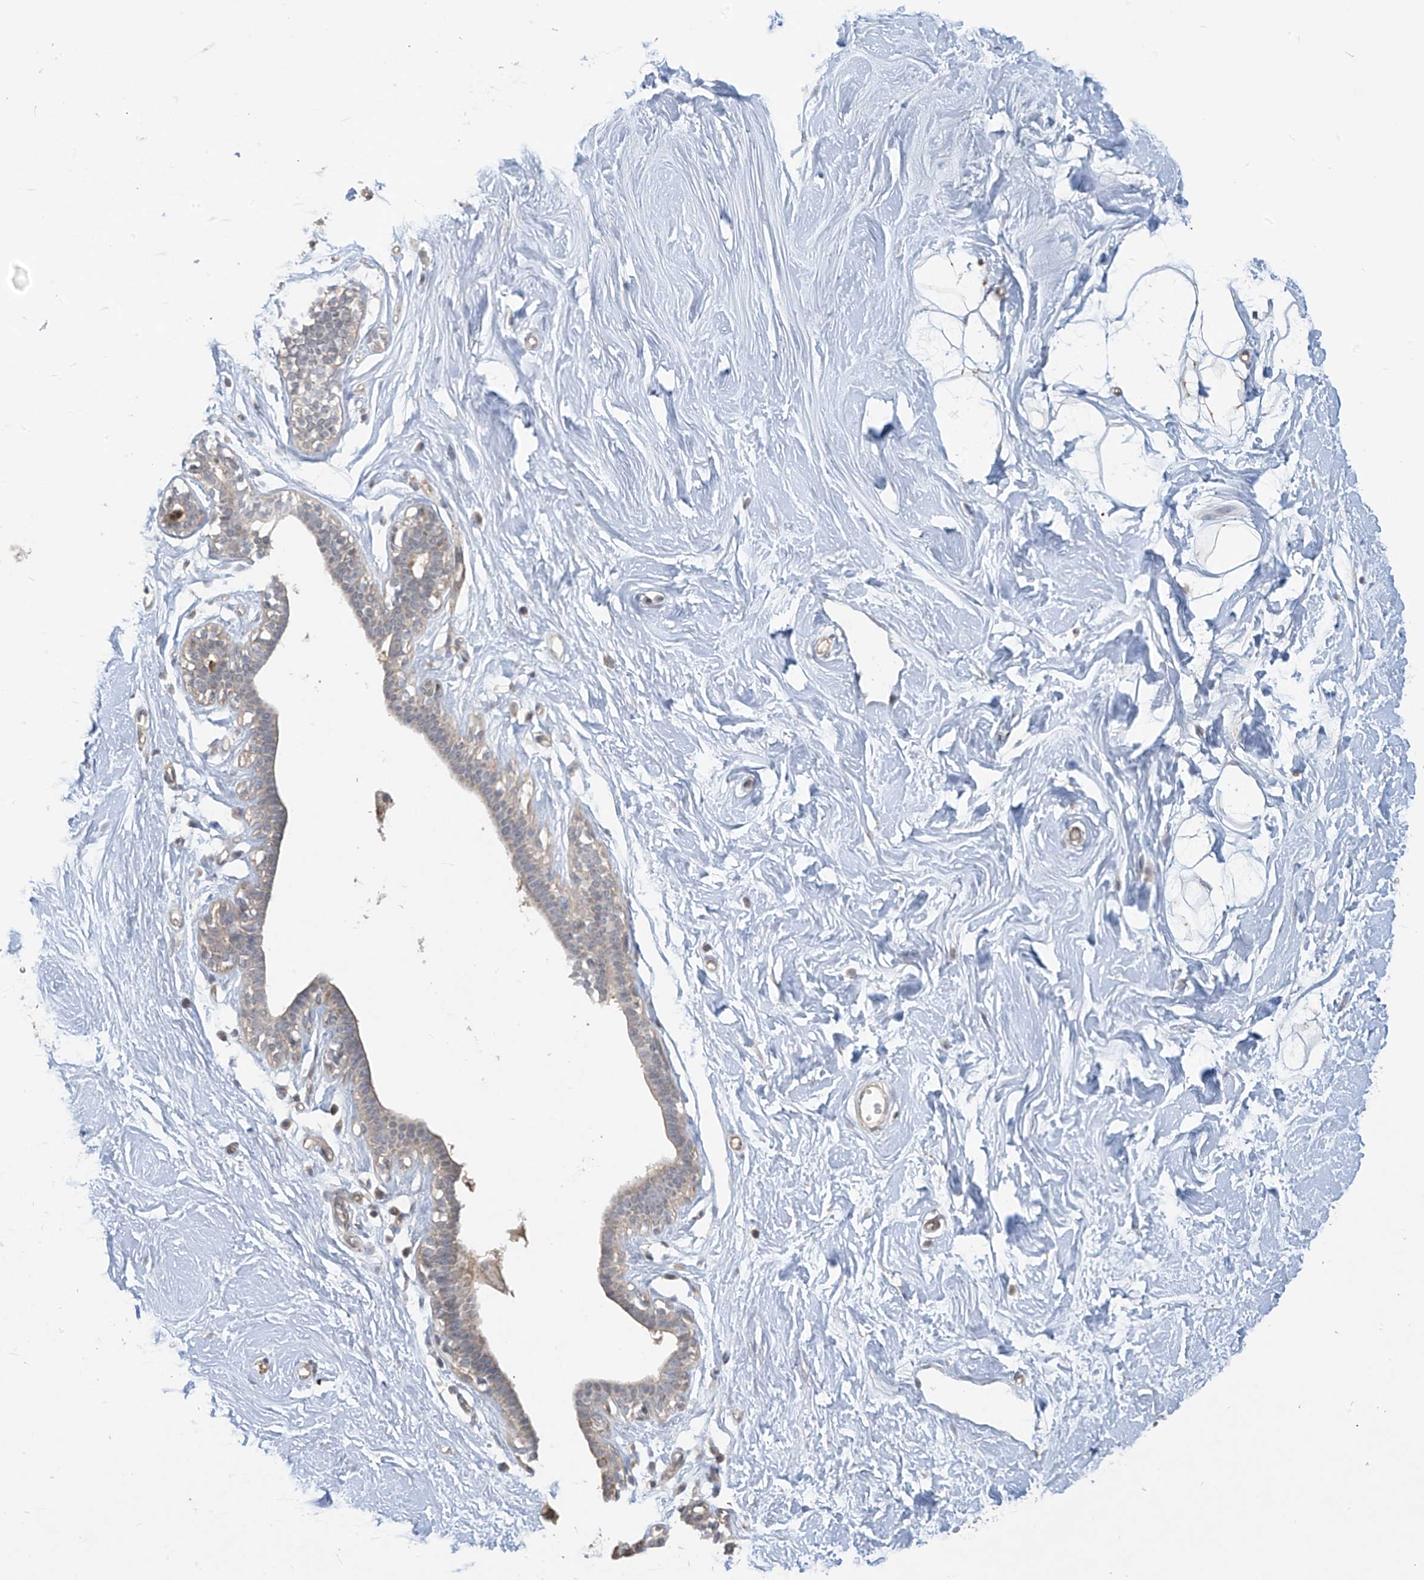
{"staining": {"intensity": "negative", "quantity": "none", "location": "none"}, "tissue": "breast", "cell_type": "Adipocytes", "image_type": "normal", "snomed": [{"axis": "morphology", "description": "Normal tissue, NOS"}, {"axis": "topography", "description": "Breast"}], "caption": "High magnification brightfield microscopy of benign breast stained with DAB (brown) and counterstained with hematoxylin (blue): adipocytes show no significant expression.", "gene": "DGKQ", "patient": {"sex": "female", "age": 26}}